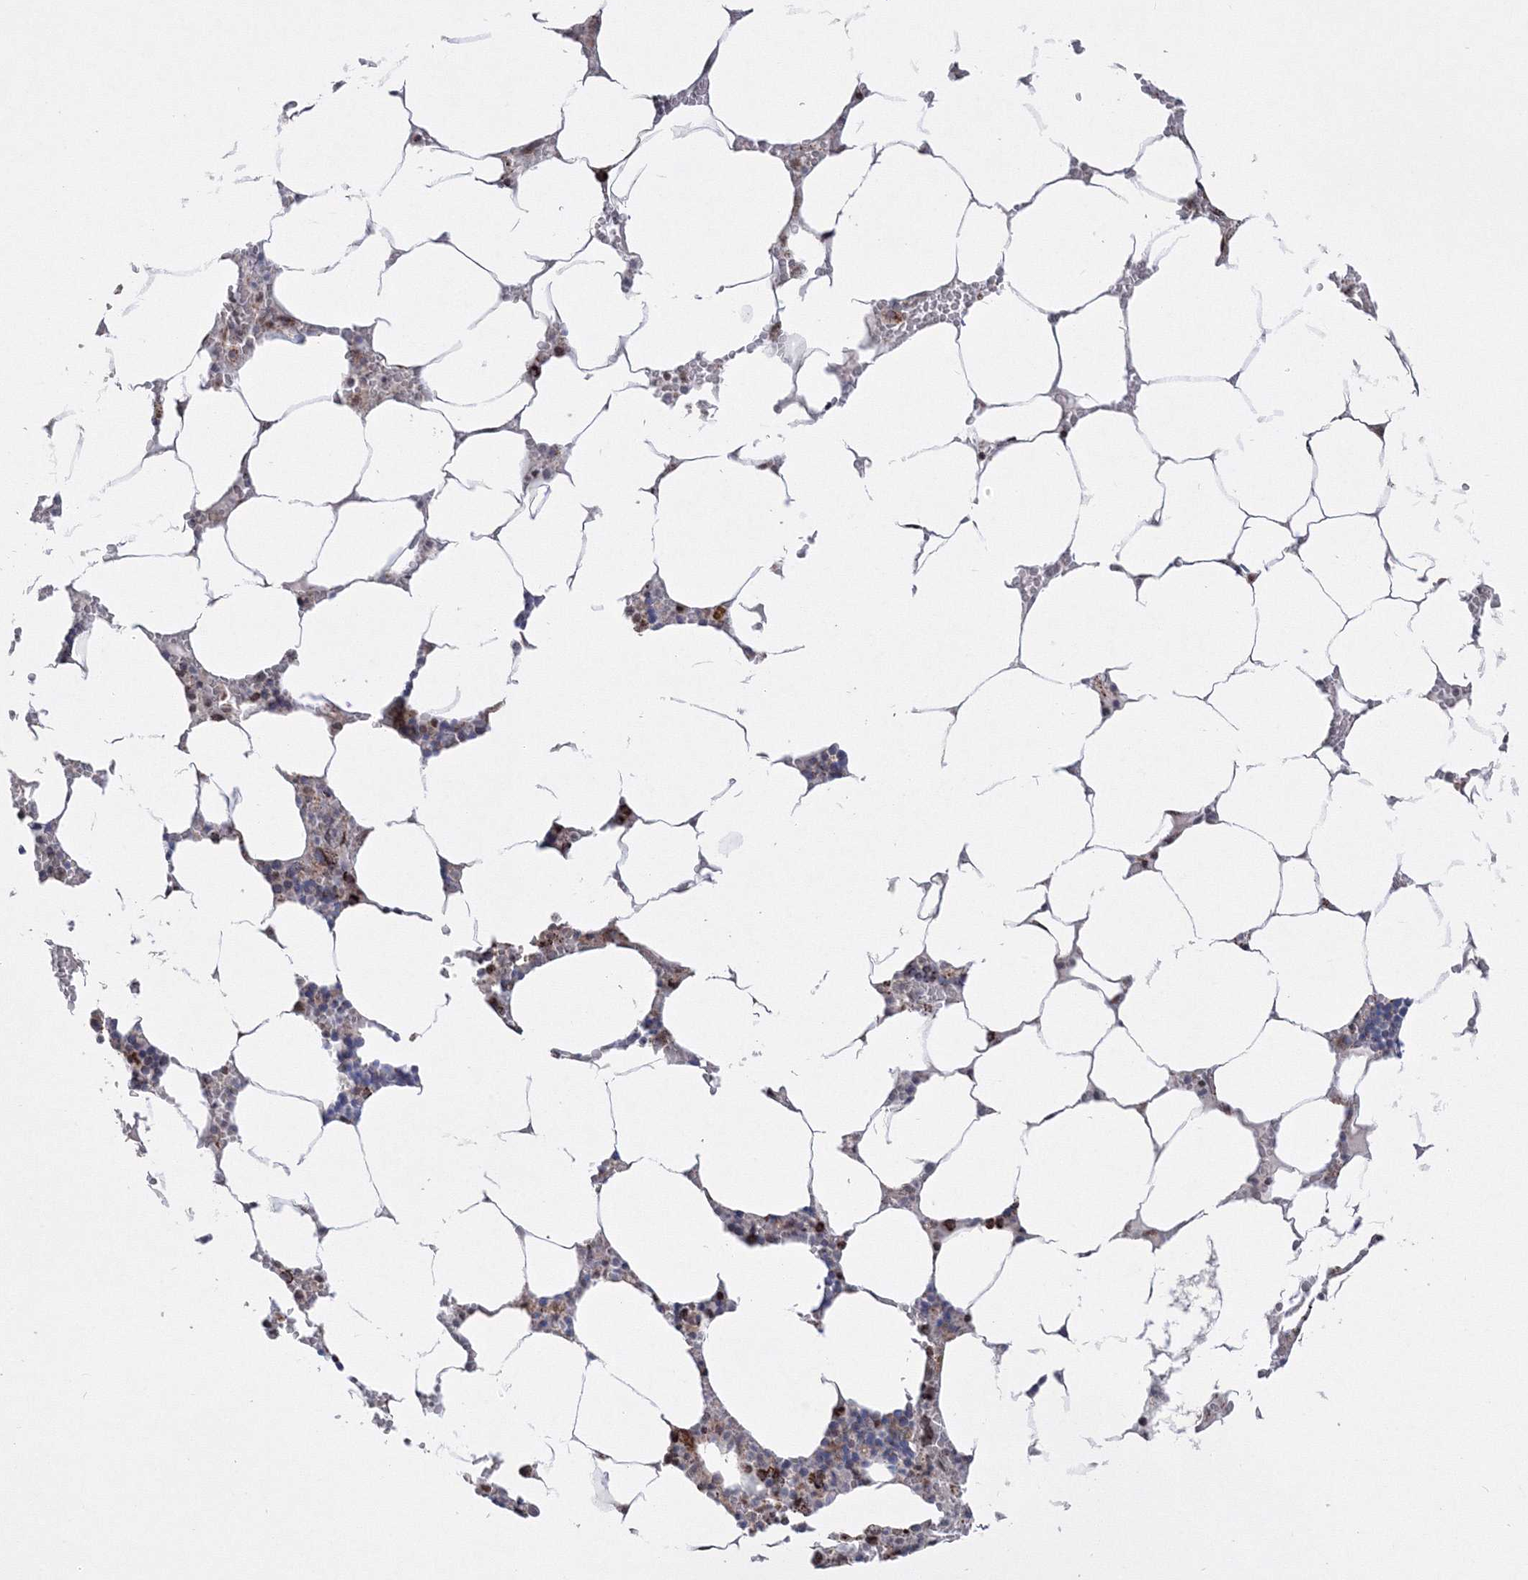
{"staining": {"intensity": "strong", "quantity": "<25%", "location": "cytoplasmic/membranous"}, "tissue": "bone marrow", "cell_type": "Hematopoietic cells", "image_type": "normal", "snomed": [{"axis": "morphology", "description": "Normal tissue, NOS"}, {"axis": "topography", "description": "Bone marrow"}], "caption": "Immunohistochemistry (DAB) staining of unremarkable human bone marrow exhibits strong cytoplasmic/membranous protein expression in about <25% of hematopoietic cells.", "gene": "GRSF1", "patient": {"sex": "male", "age": 70}}